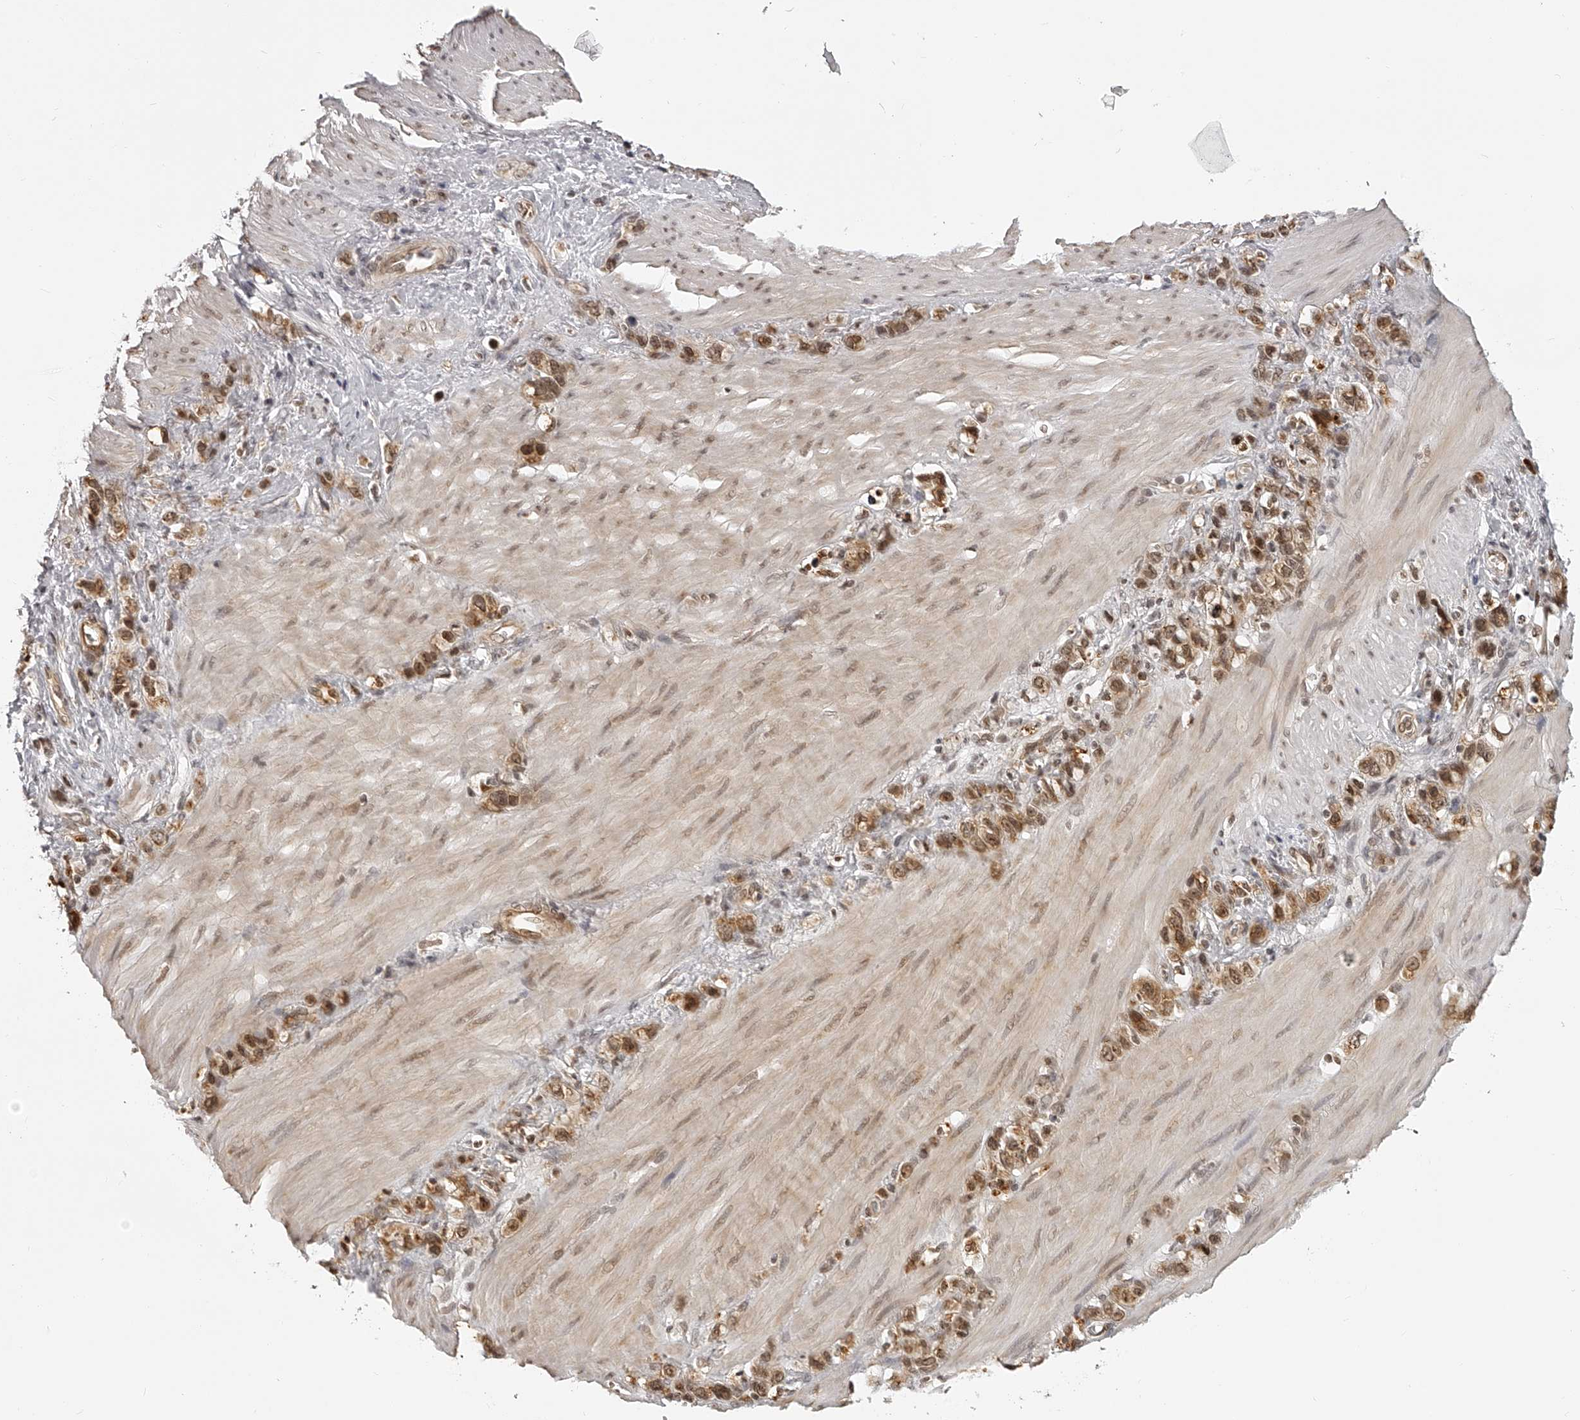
{"staining": {"intensity": "moderate", "quantity": ">75%", "location": "cytoplasmic/membranous,nuclear"}, "tissue": "stomach cancer", "cell_type": "Tumor cells", "image_type": "cancer", "snomed": [{"axis": "morphology", "description": "Normal tissue, NOS"}, {"axis": "morphology", "description": "Adenocarcinoma, NOS"}, {"axis": "morphology", "description": "Adenocarcinoma, High grade"}, {"axis": "topography", "description": "Stomach, upper"}, {"axis": "topography", "description": "Stomach"}], "caption": "Immunohistochemistry (IHC) histopathology image of human stomach adenocarcinoma stained for a protein (brown), which exhibits medium levels of moderate cytoplasmic/membranous and nuclear expression in about >75% of tumor cells.", "gene": "ODF2L", "patient": {"sex": "female", "age": 65}}